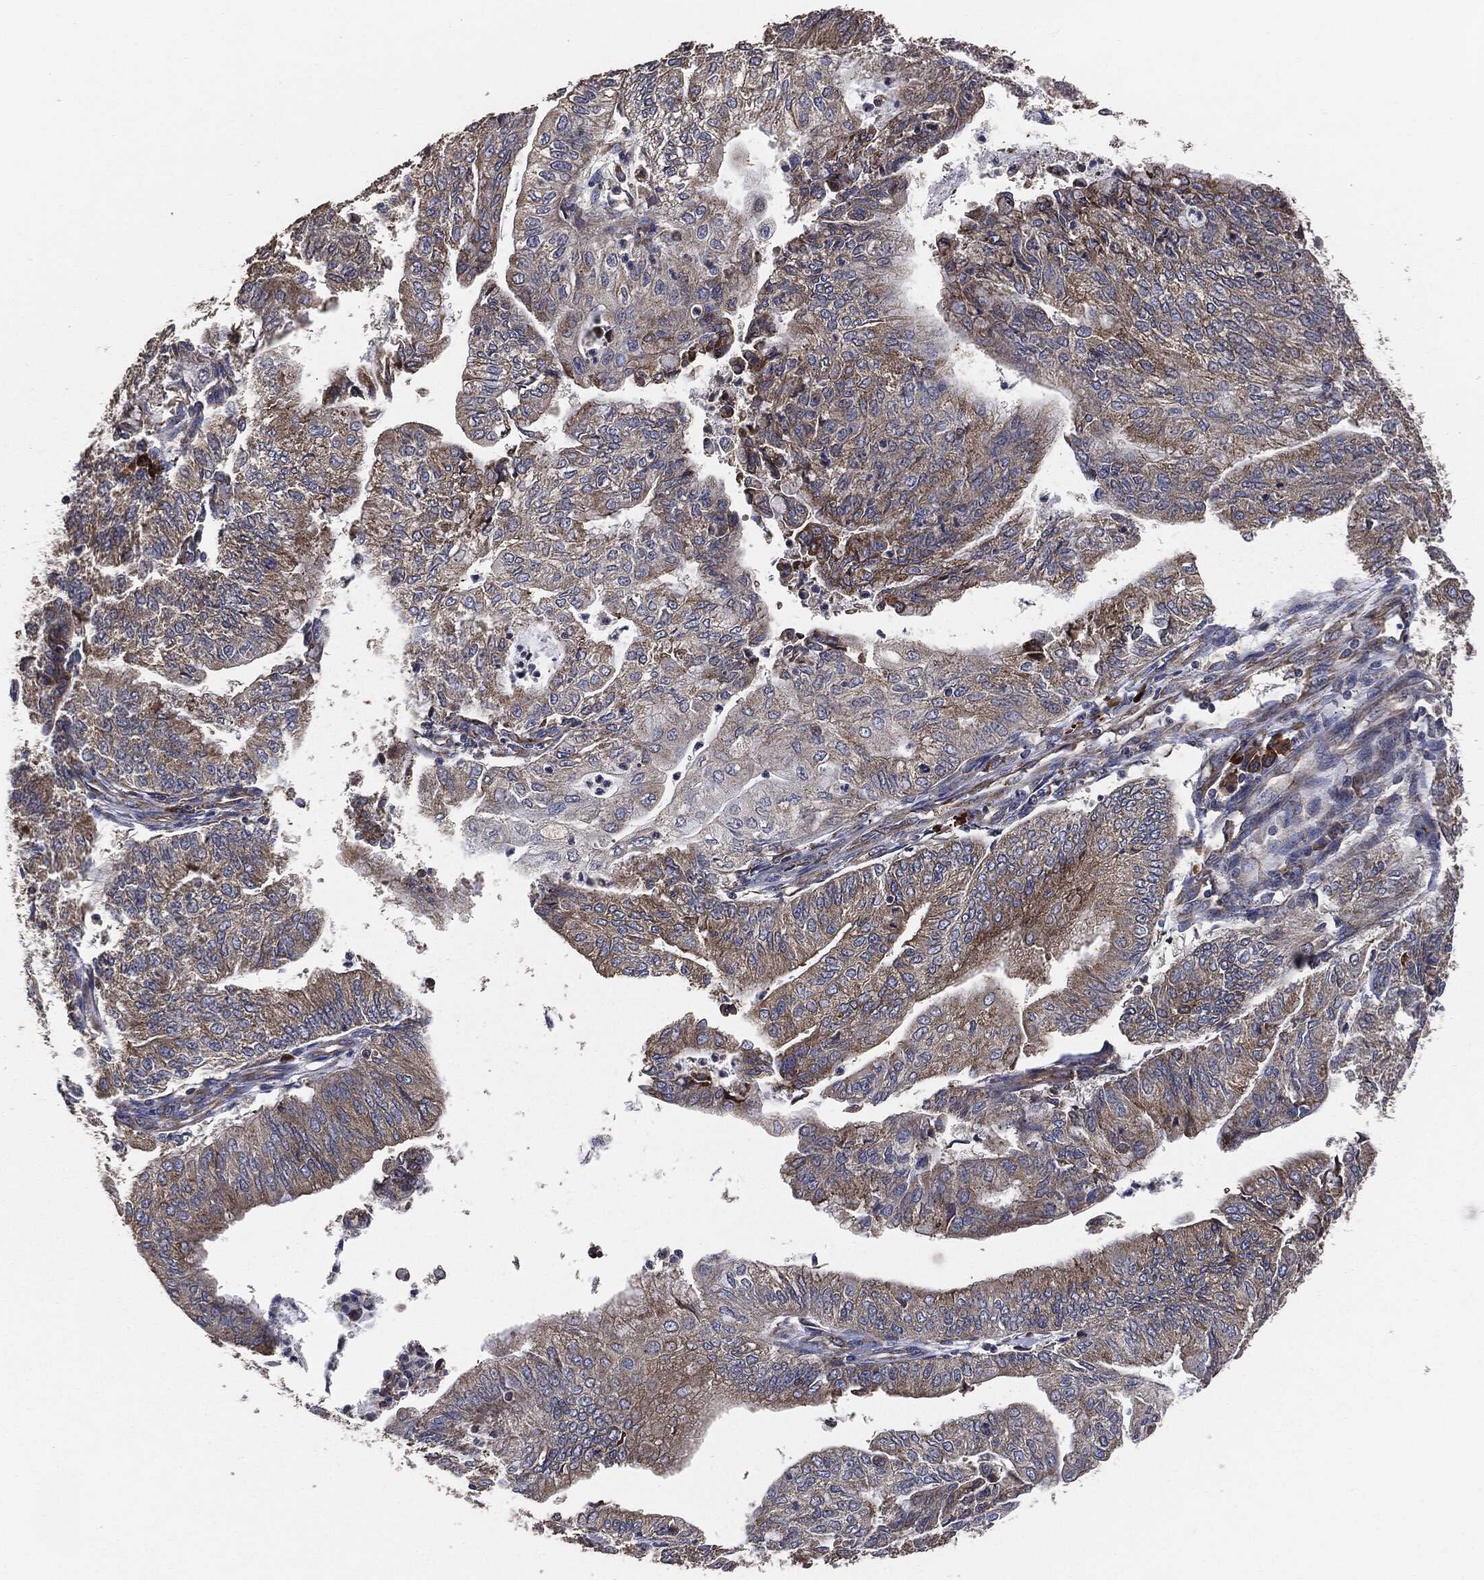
{"staining": {"intensity": "moderate", "quantity": "25%-75%", "location": "cytoplasmic/membranous"}, "tissue": "endometrial cancer", "cell_type": "Tumor cells", "image_type": "cancer", "snomed": [{"axis": "morphology", "description": "Adenocarcinoma, NOS"}, {"axis": "topography", "description": "Endometrium"}], "caption": "Immunohistochemistry (IHC) histopathology image of neoplastic tissue: endometrial cancer stained using immunohistochemistry displays medium levels of moderate protein expression localized specifically in the cytoplasmic/membranous of tumor cells, appearing as a cytoplasmic/membranous brown color.", "gene": "STK3", "patient": {"sex": "female", "age": 59}}